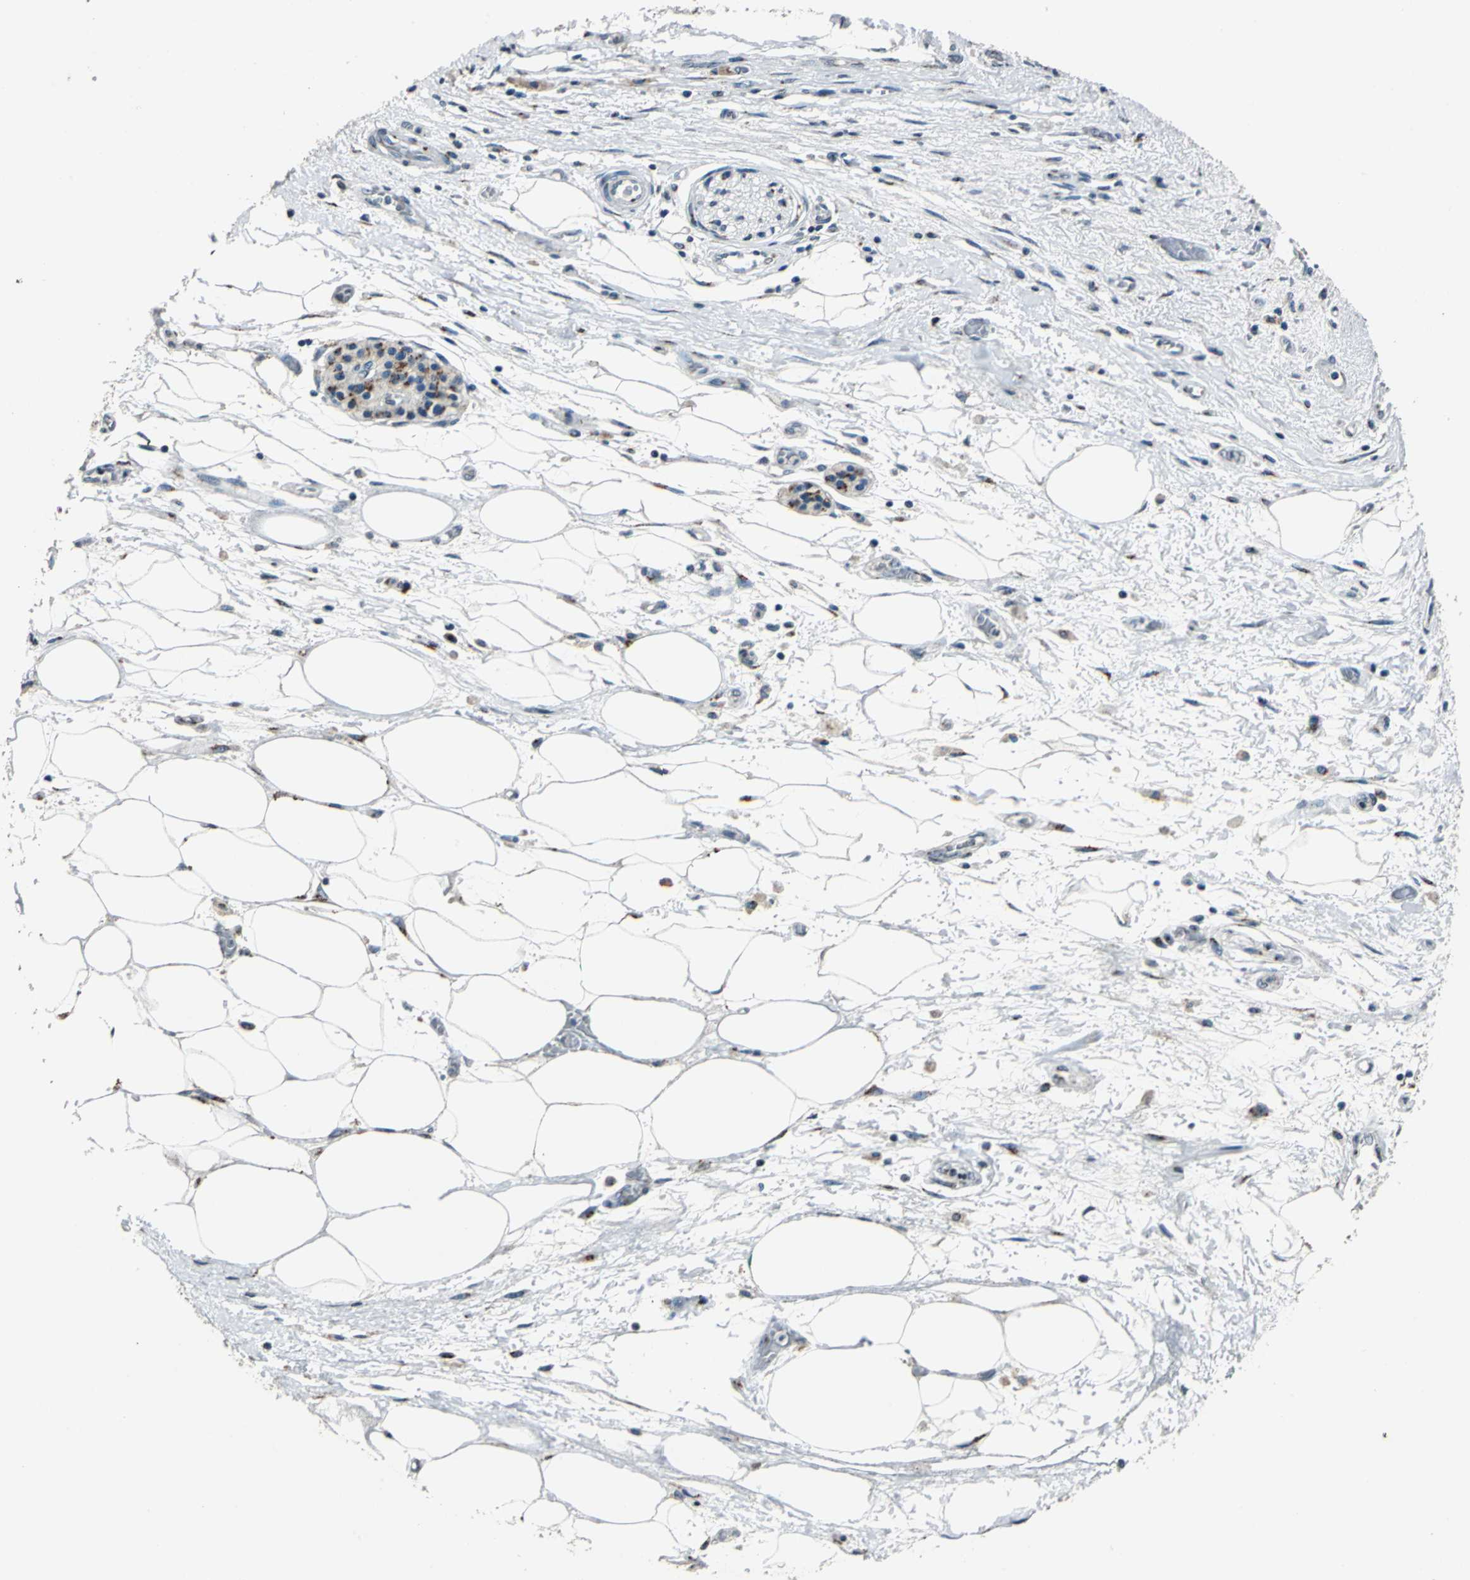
{"staining": {"intensity": "weak", "quantity": "25%-75%", "location": "cytoplasmic/membranous"}, "tissue": "pancreatic cancer", "cell_type": "Tumor cells", "image_type": "cancer", "snomed": [{"axis": "morphology", "description": "Adenocarcinoma, NOS"}, {"axis": "topography", "description": "Pancreas"}], "caption": "Tumor cells display low levels of weak cytoplasmic/membranous positivity in approximately 25%-75% of cells in human pancreatic adenocarcinoma. Nuclei are stained in blue.", "gene": "TMEM115", "patient": {"sex": "male", "age": 79}}